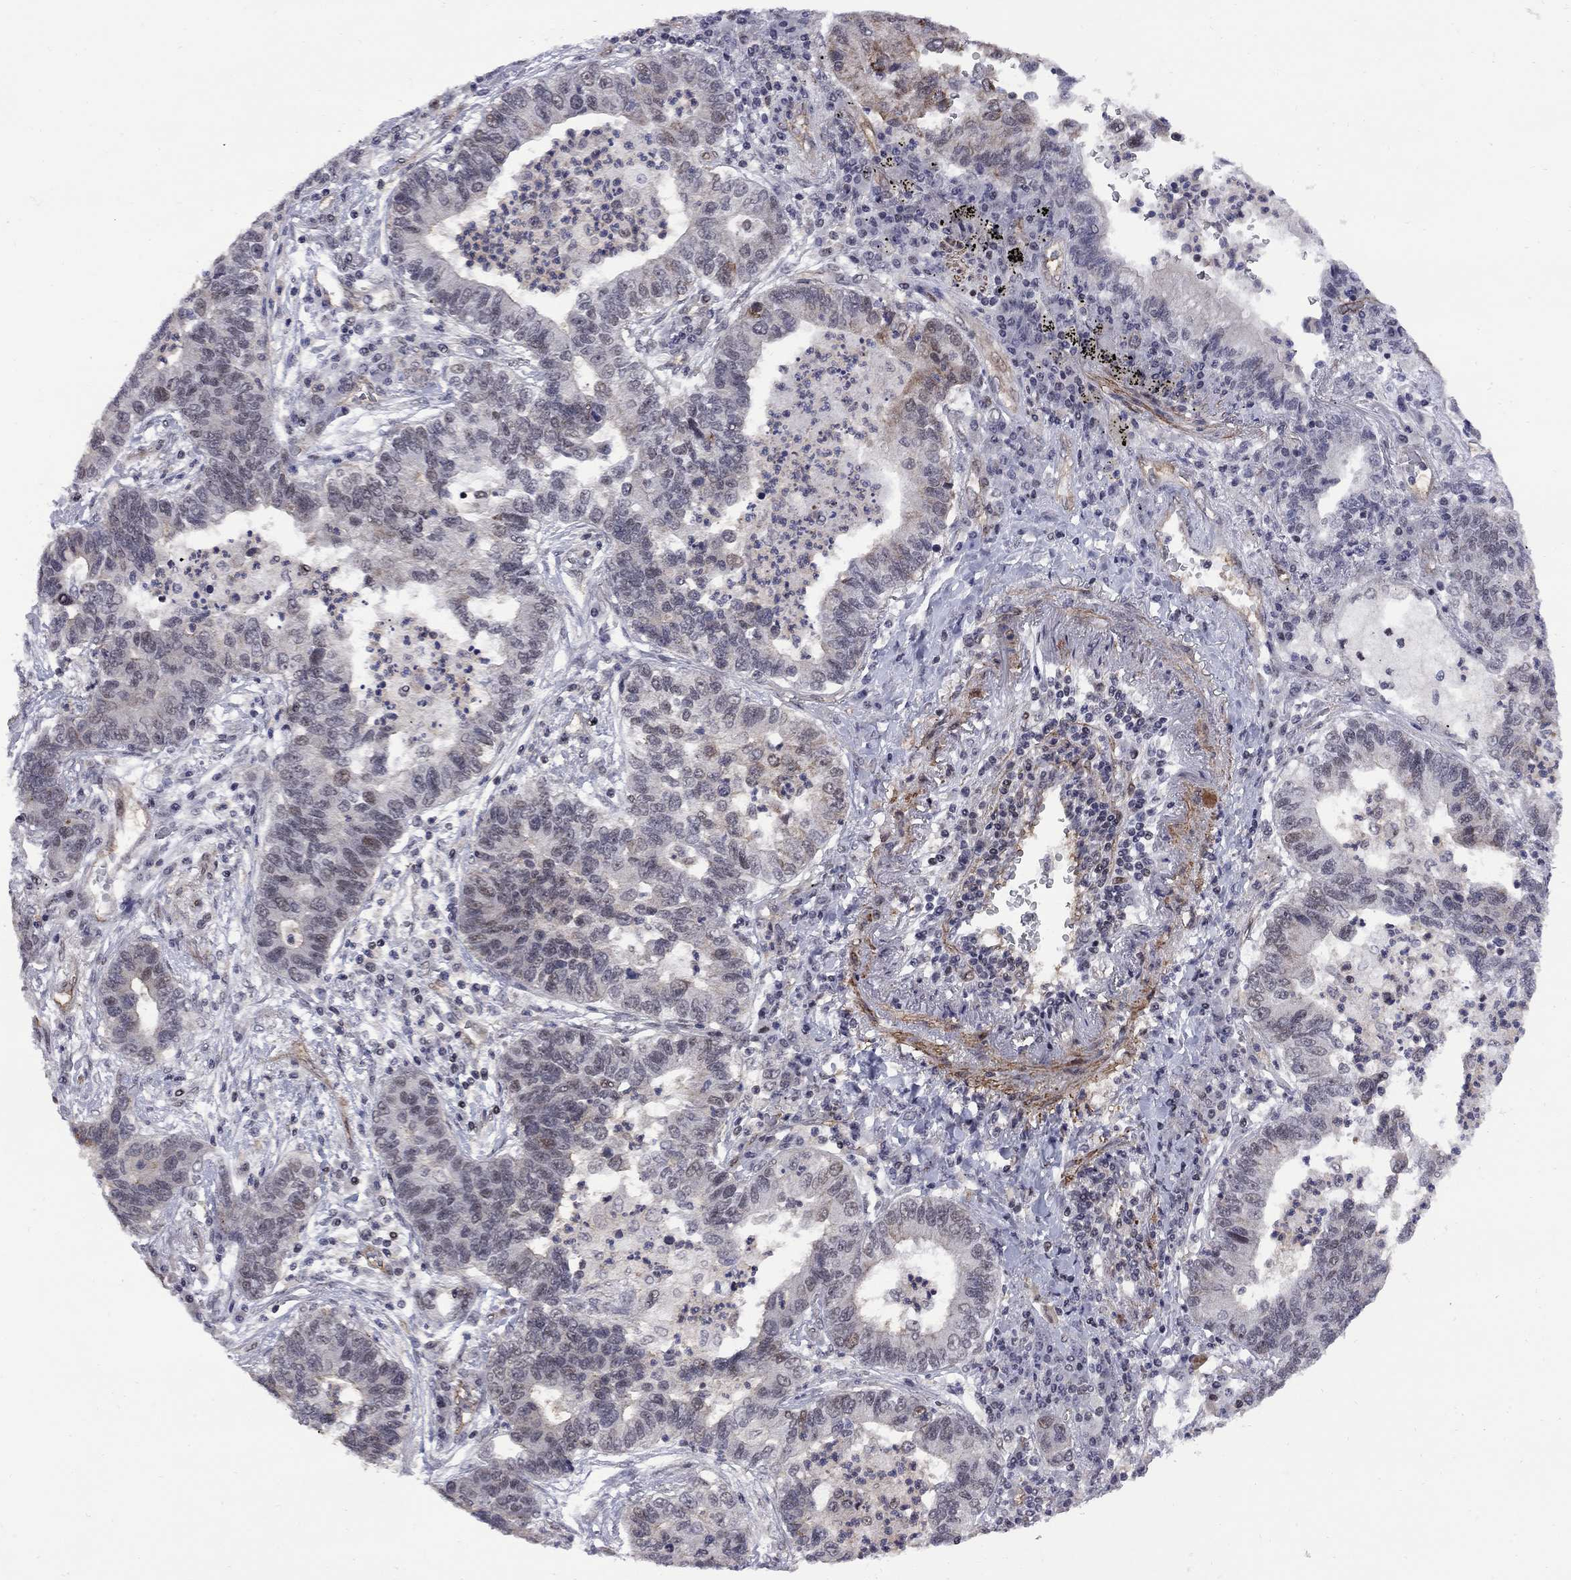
{"staining": {"intensity": "strong", "quantity": "<25%", "location": "cytoplasmic/membranous"}, "tissue": "lung cancer", "cell_type": "Tumor cells", "image_type": "cancer", "snomed": [{"axis": "morphology", "description": "Adenocarcinoma, NOS"}, {"axis": "topography", "description": "Lung"}], "caption": "Immunohistochemistry (IHC) image of neoplastic tissue: human adenocarcinoma (lung) stained using immunohistochemistry (IHC) reveals medium levels of strong protein expression localized specifically in the cytoplasmic/membranous of tumor cells, appearing as a cytoplasmic/membranous brown color.", "gene": "BRF1", "patient": {"sex": "female", "age": 57}}